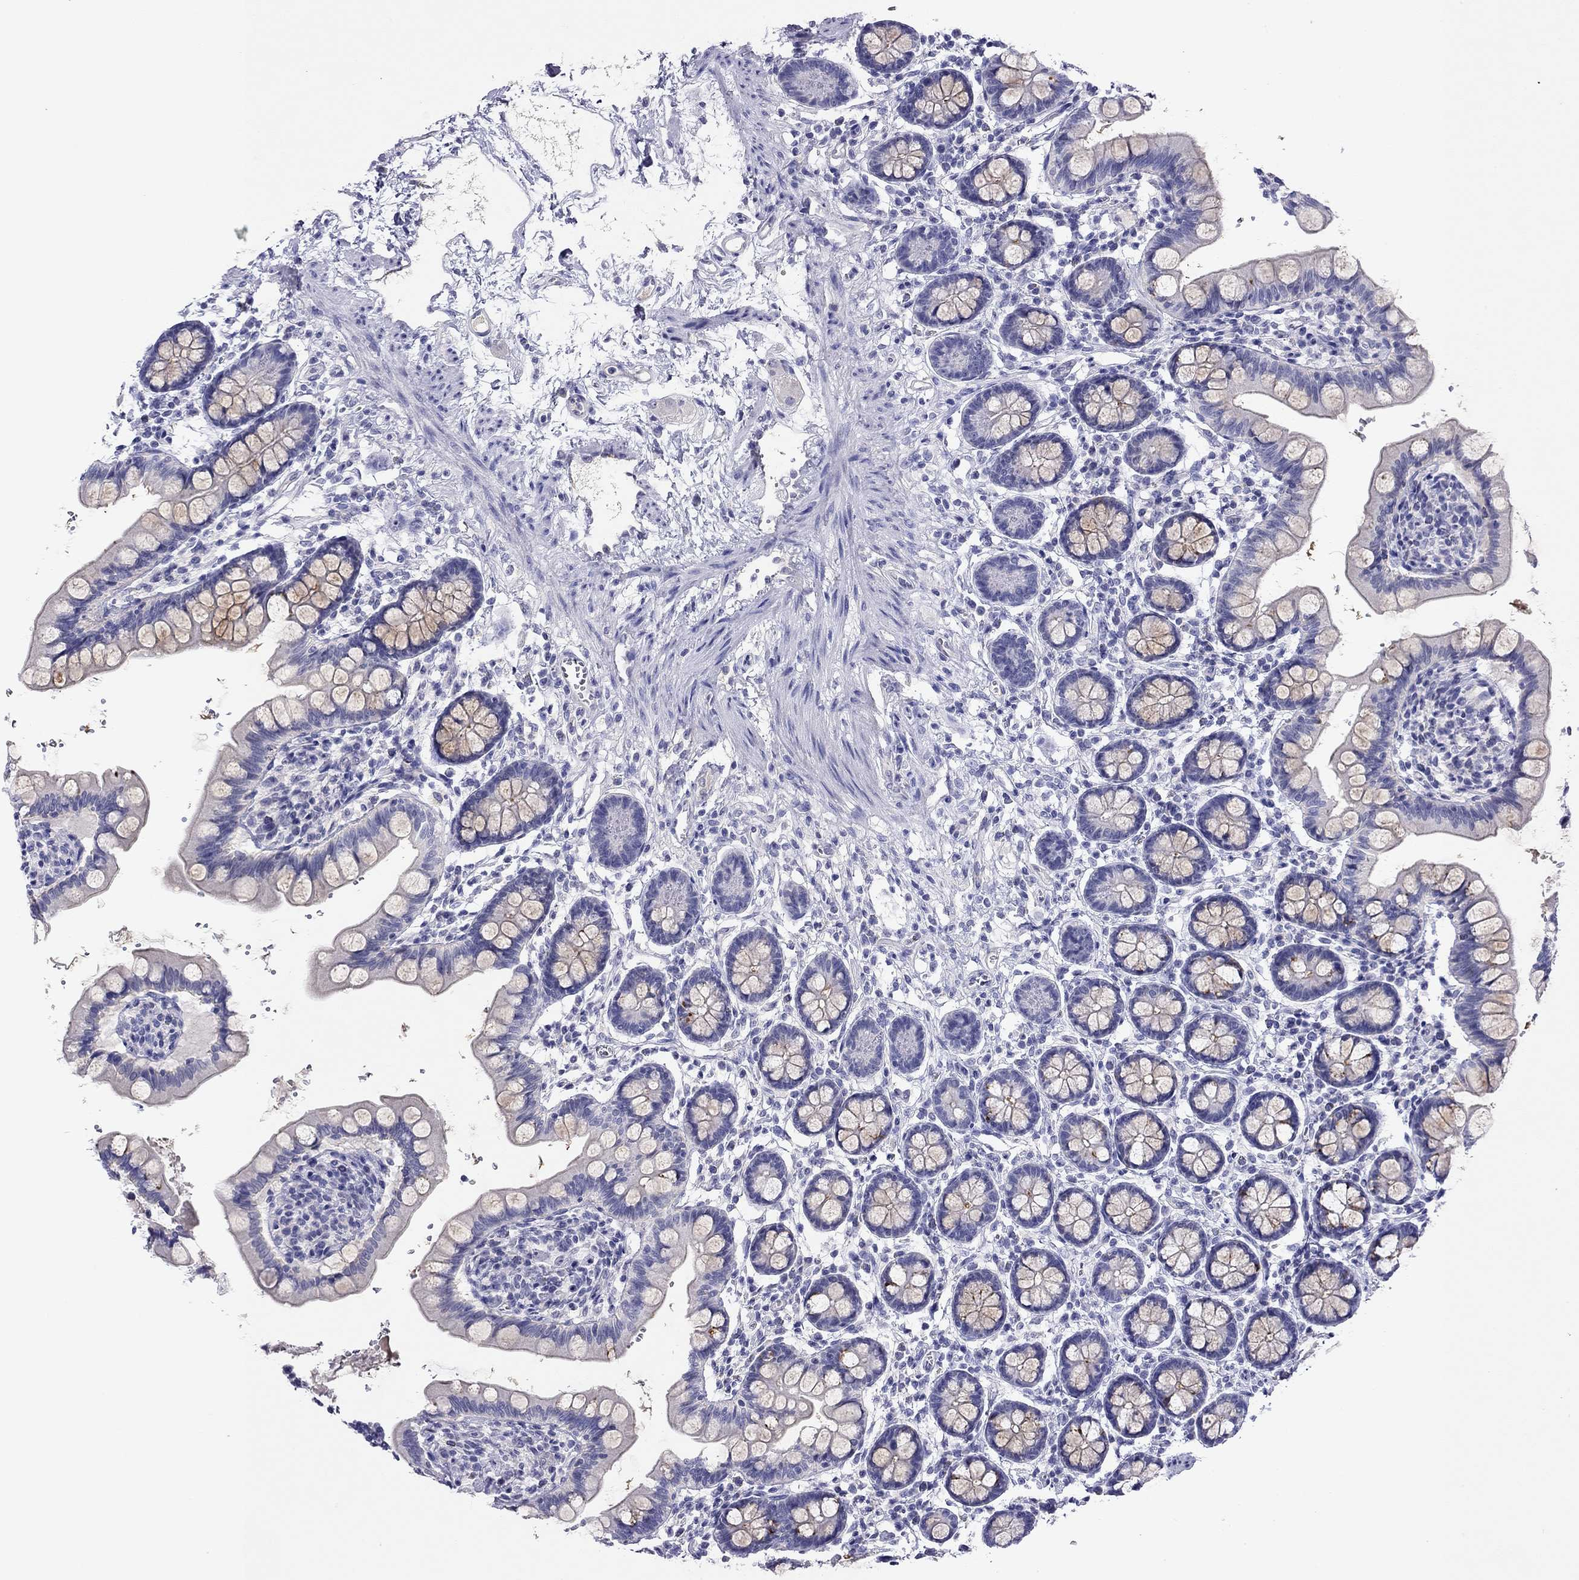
{"staining": {"intensity": "moderate", "quantity": "<25%", "location": "cytoplasmic/membranous"}, "tissue": "small intestine", "cell_type": "Glandular cells", "image_type": "normal", "snomed": [{"axis": "morphology", "description": "Normal tissue, NOS"}, {"axis": "topography", "description": "Small intestine"}], "caption": "Glandular cells exhibit low levels of moderate cytoplasmic/membranous positivity in about <25% of cells in normal human small intestine.", "gene": "CAPNS2", "patient": {"sex": "female", "age": 56}}